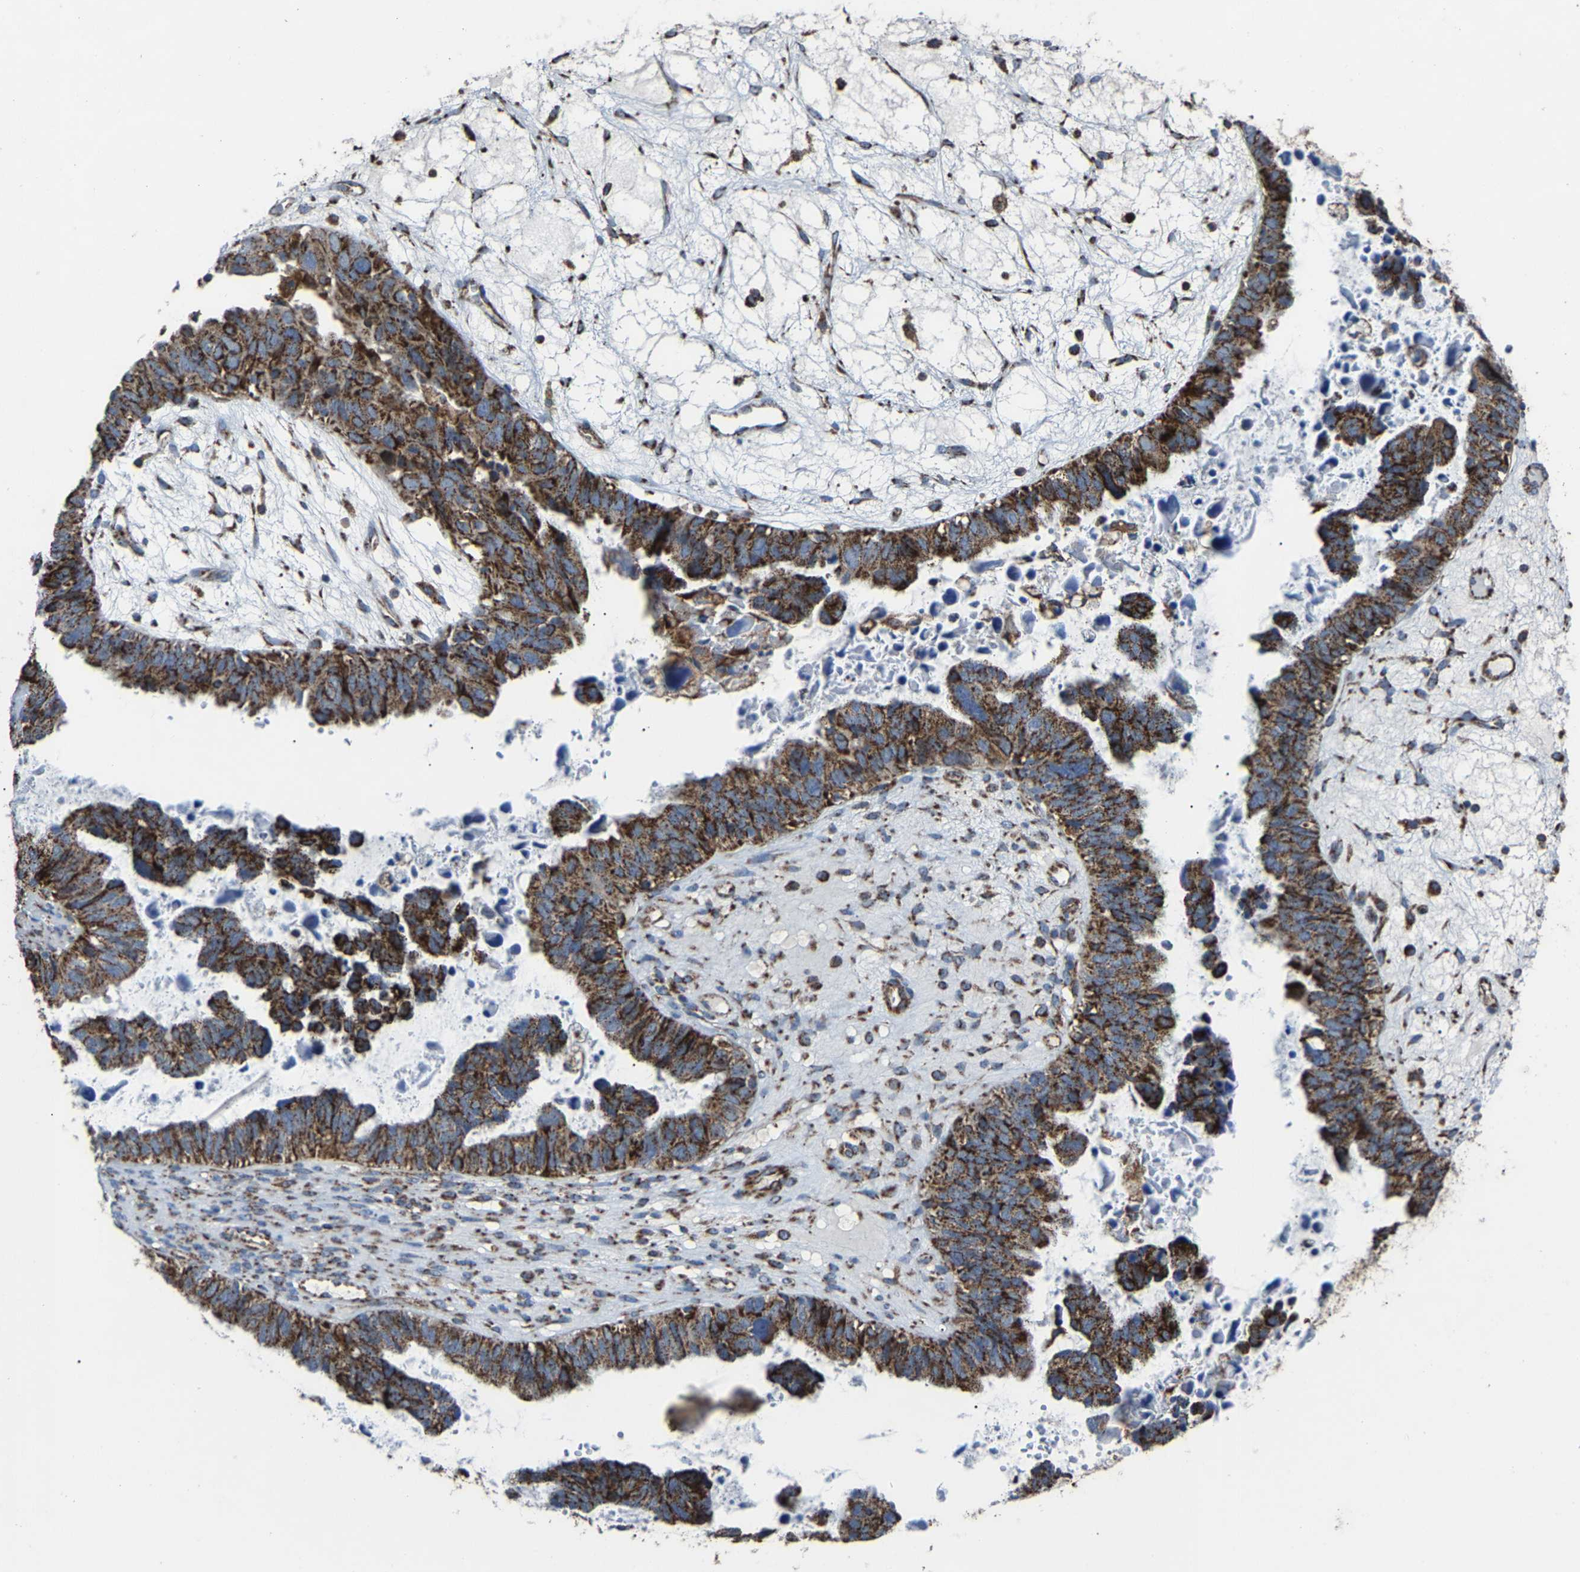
{"staining": {"intensity": "strong", "quantity": ">75%", "location": "cytoplasmic/membranous"}, "tissue": "ovarian cancer", "cell_type": "Tumor cells", "image_type": "cancer", "snomed": [{"axis": "morphology", "description": "Cystadenocarcinoma, serous, NOS"}, {"axis": "topography", "description": "Ovary"}], "caption": "The histopathology image displays staining of ovarian cancer (serous cystadenocarcinoma), revealing strong cytoplasmic/membranous protein positivity (brown color) within tumor cells. (brown staining indicates protein expression, while blue staining denotes nuclei).", "gene": "NDUFV3", "patient": {"sex": "female", "age": 79}}